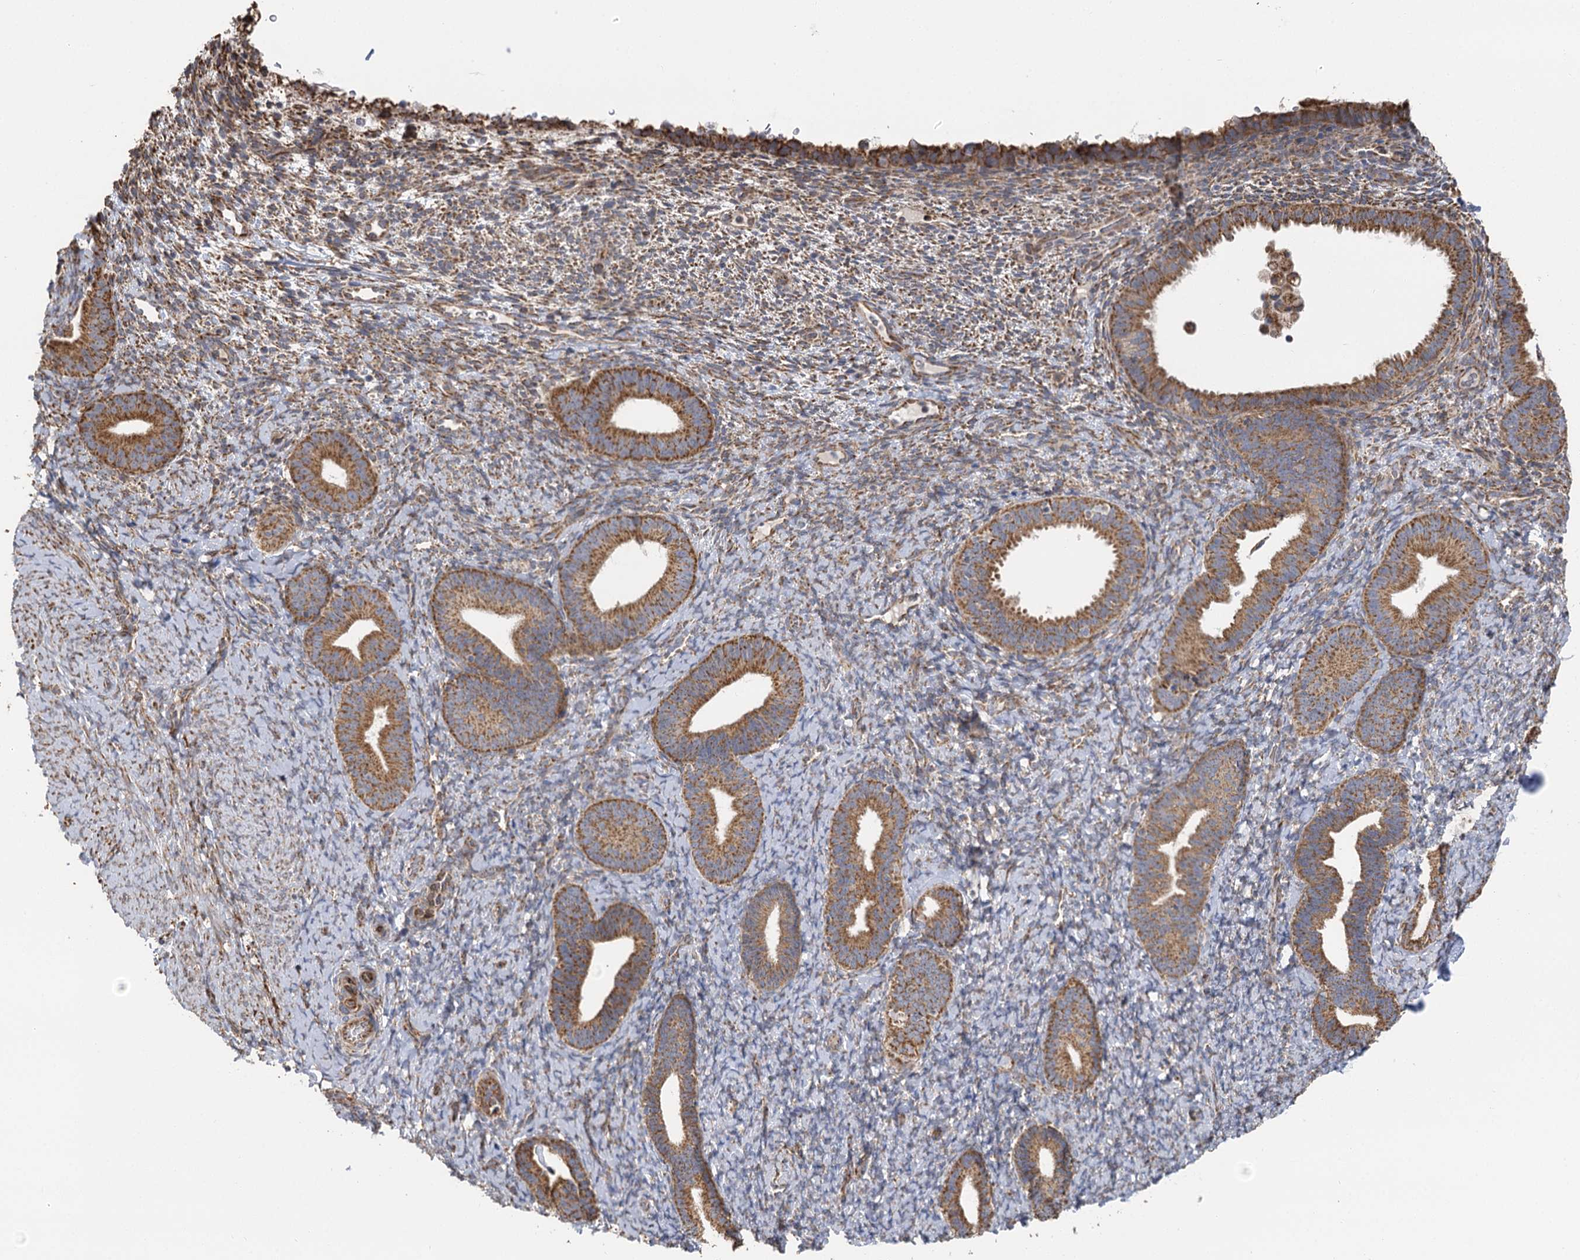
{"staining": {"intensity": "moderate", "quantity": "<25%", "location": "cytoplasmic/membranous"}, "tissue": "endometrium", "cell_type": "Cells in endometrial stroma", "image_type": "normal", "snomed": [{"axis": "morphology", "description": "Normal tissue, NOS"}, {"axis": "topography", "description": "Endometrium"}], "caption": "Protein expression analysis of unremarkable human endometrium reveals moderate cytoplasmic/membranous positivity in approximately <25% of cells in endometrial stroma. (DAB IHC, brown staining for protein, blue staining for nuclei).", "gene": "IL11RA", "patient": {"sex": "female", "age": 65}}